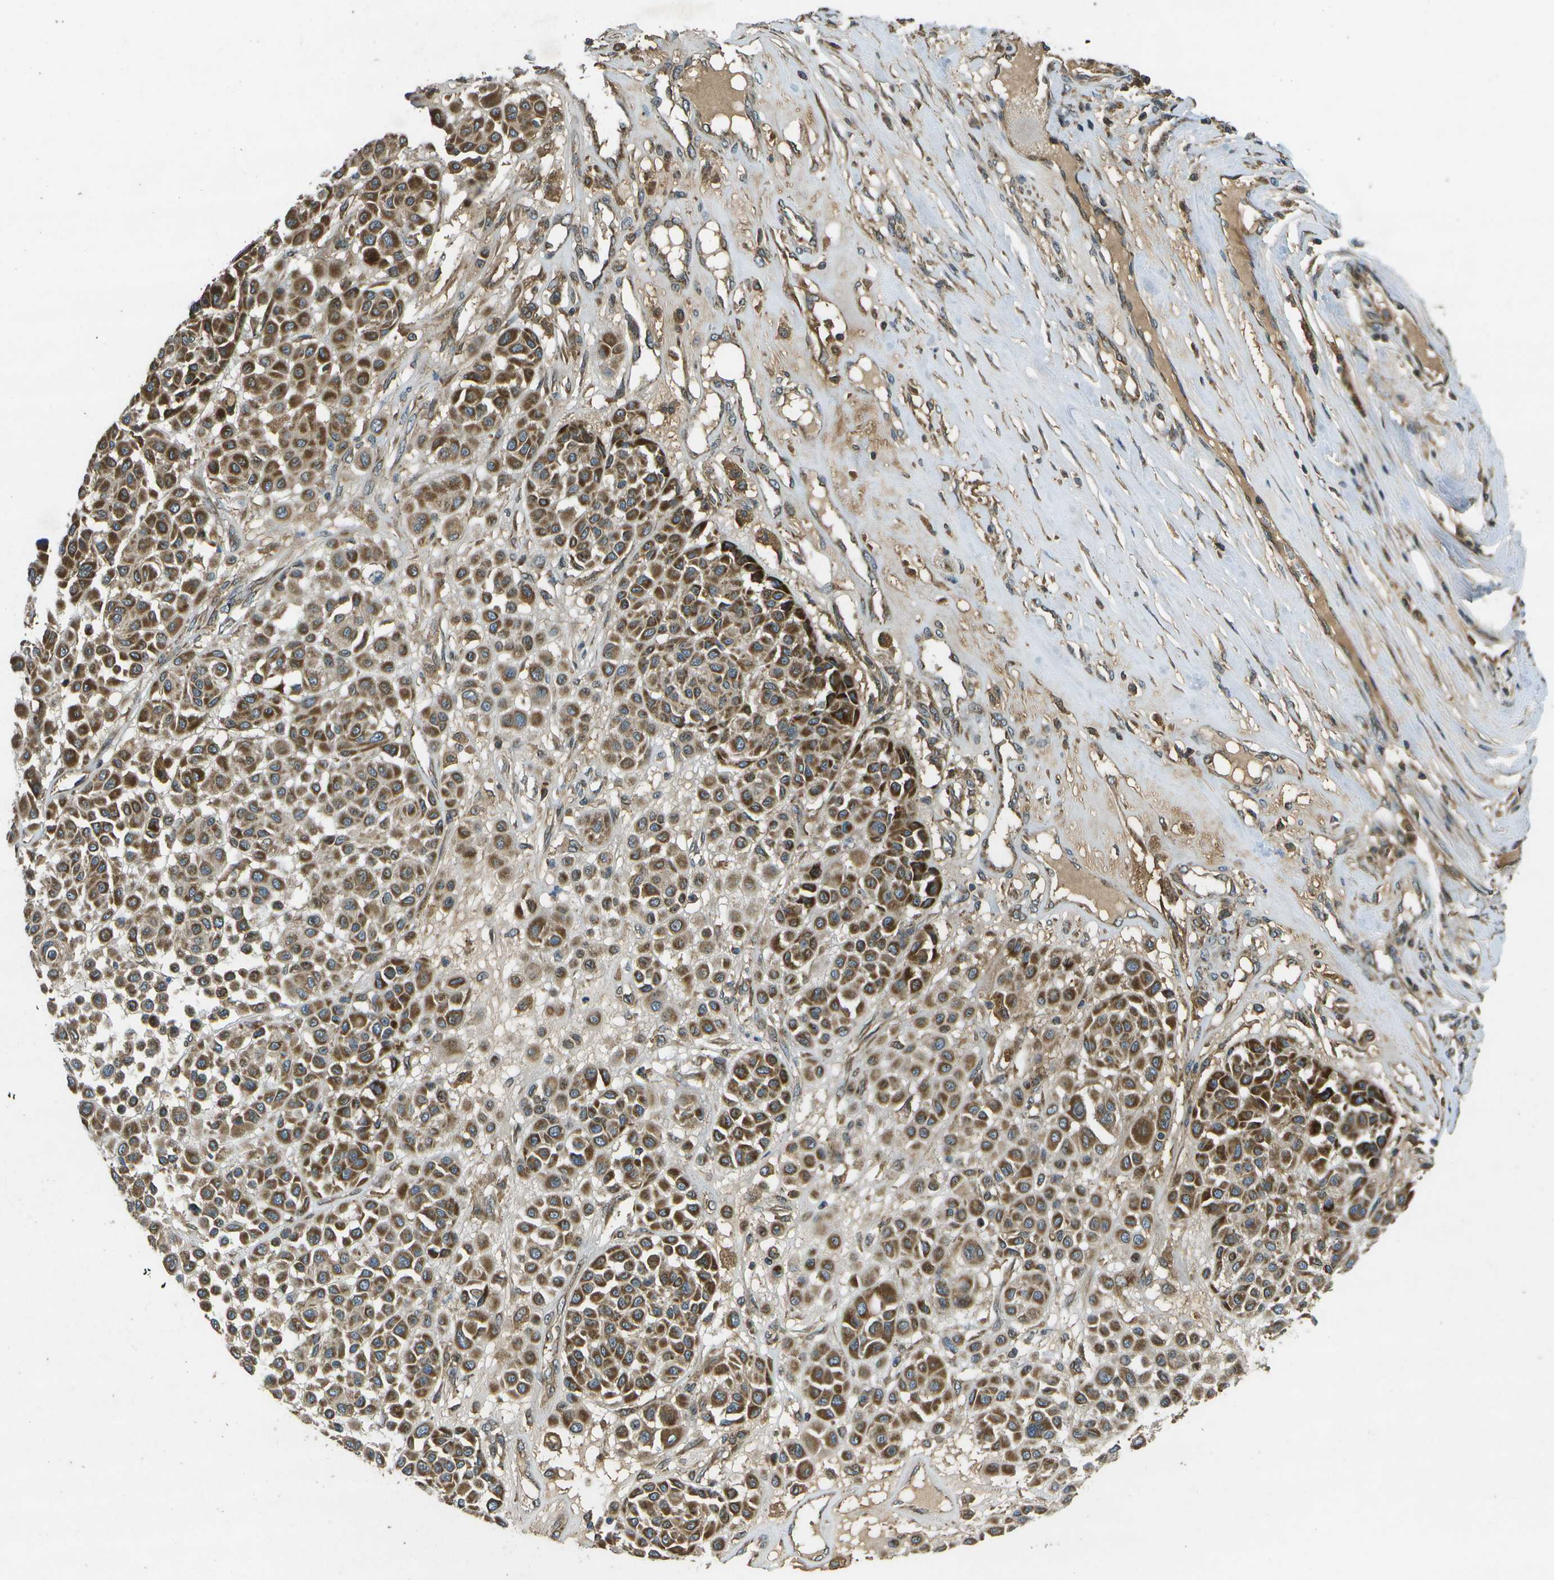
{"staining": {"intensity": "moderate", "quantity": ">75%", "location": "cytoplasmic/membranous"}, "tissue": "melanoma", "cell_type": "Tumor cells", "image_type": "cancer", "snomed": [{"axis": "morphology", "description": "Malignant melanoma, Metastatic site"}, {"axis": "topography", "description": "Soft tissue"}], "caption": "Protein analysis of melanoma tissue demonstrates moderate cytoplasmic/membranous staining in approximately >75% of tumor cells.", "gene": "HFE", "patient": {"sex": "male", "age": 41}}